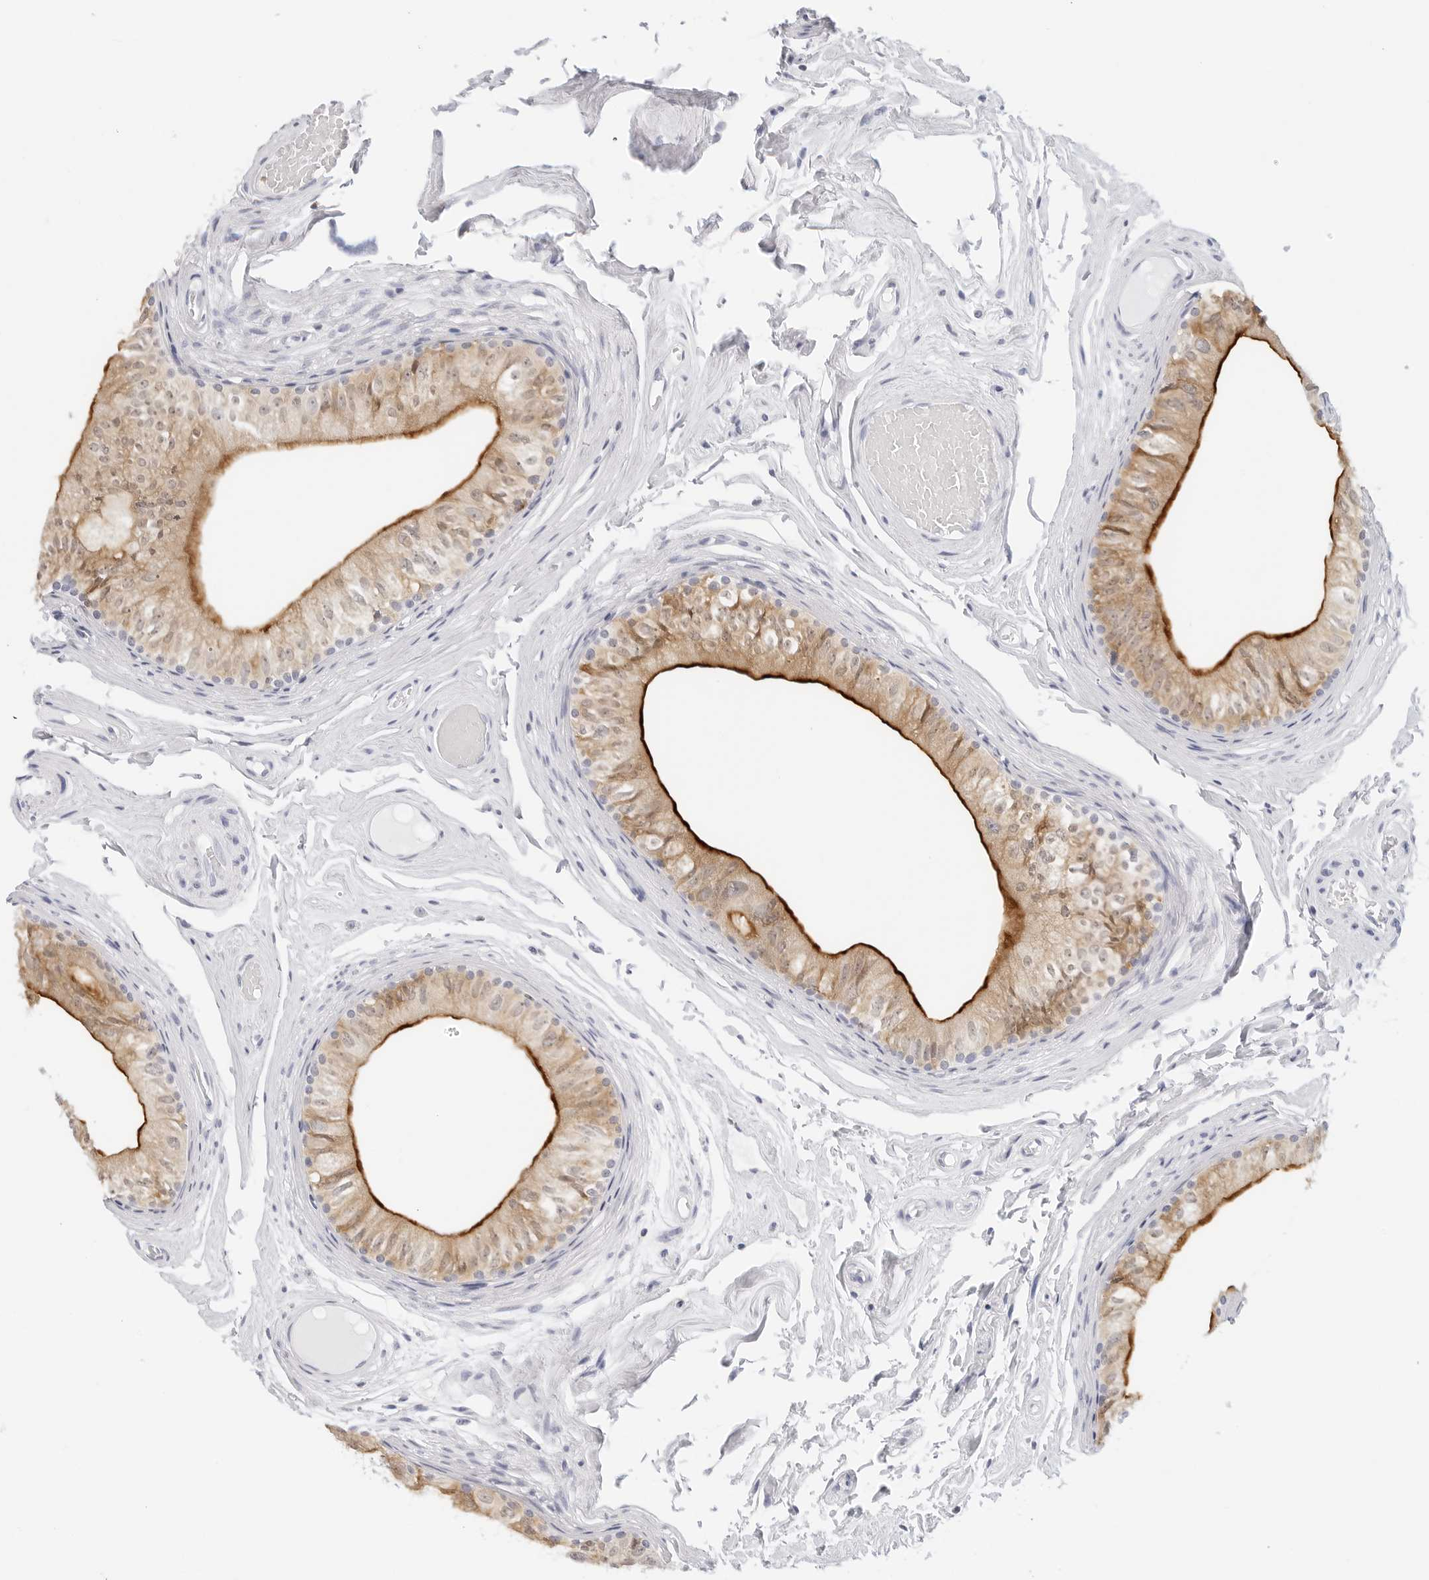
{"staining": {"intensity": "strong", "quantity": ">75%", "location": "cytoplasmic/membranous"}, "tissue": "epididymis", "cell_type": "Glandular cells", "image_type": "normal", "snomed": [{"axis": "morphology", "description": "Normal tissue, NOS"}, {"axis": "topography", "description": "Epididymis"}], "caption": "DAB immunohistochemical staining of benign epididymis shows strong cytoplasmic/membranous protein expression in about >75% of glandular cells. (brown staining indicates protein expression, while blue staining denotes nuclei).", "gene": "SLC9A3R1", "patient": {"sex": "male", "age": 79}}